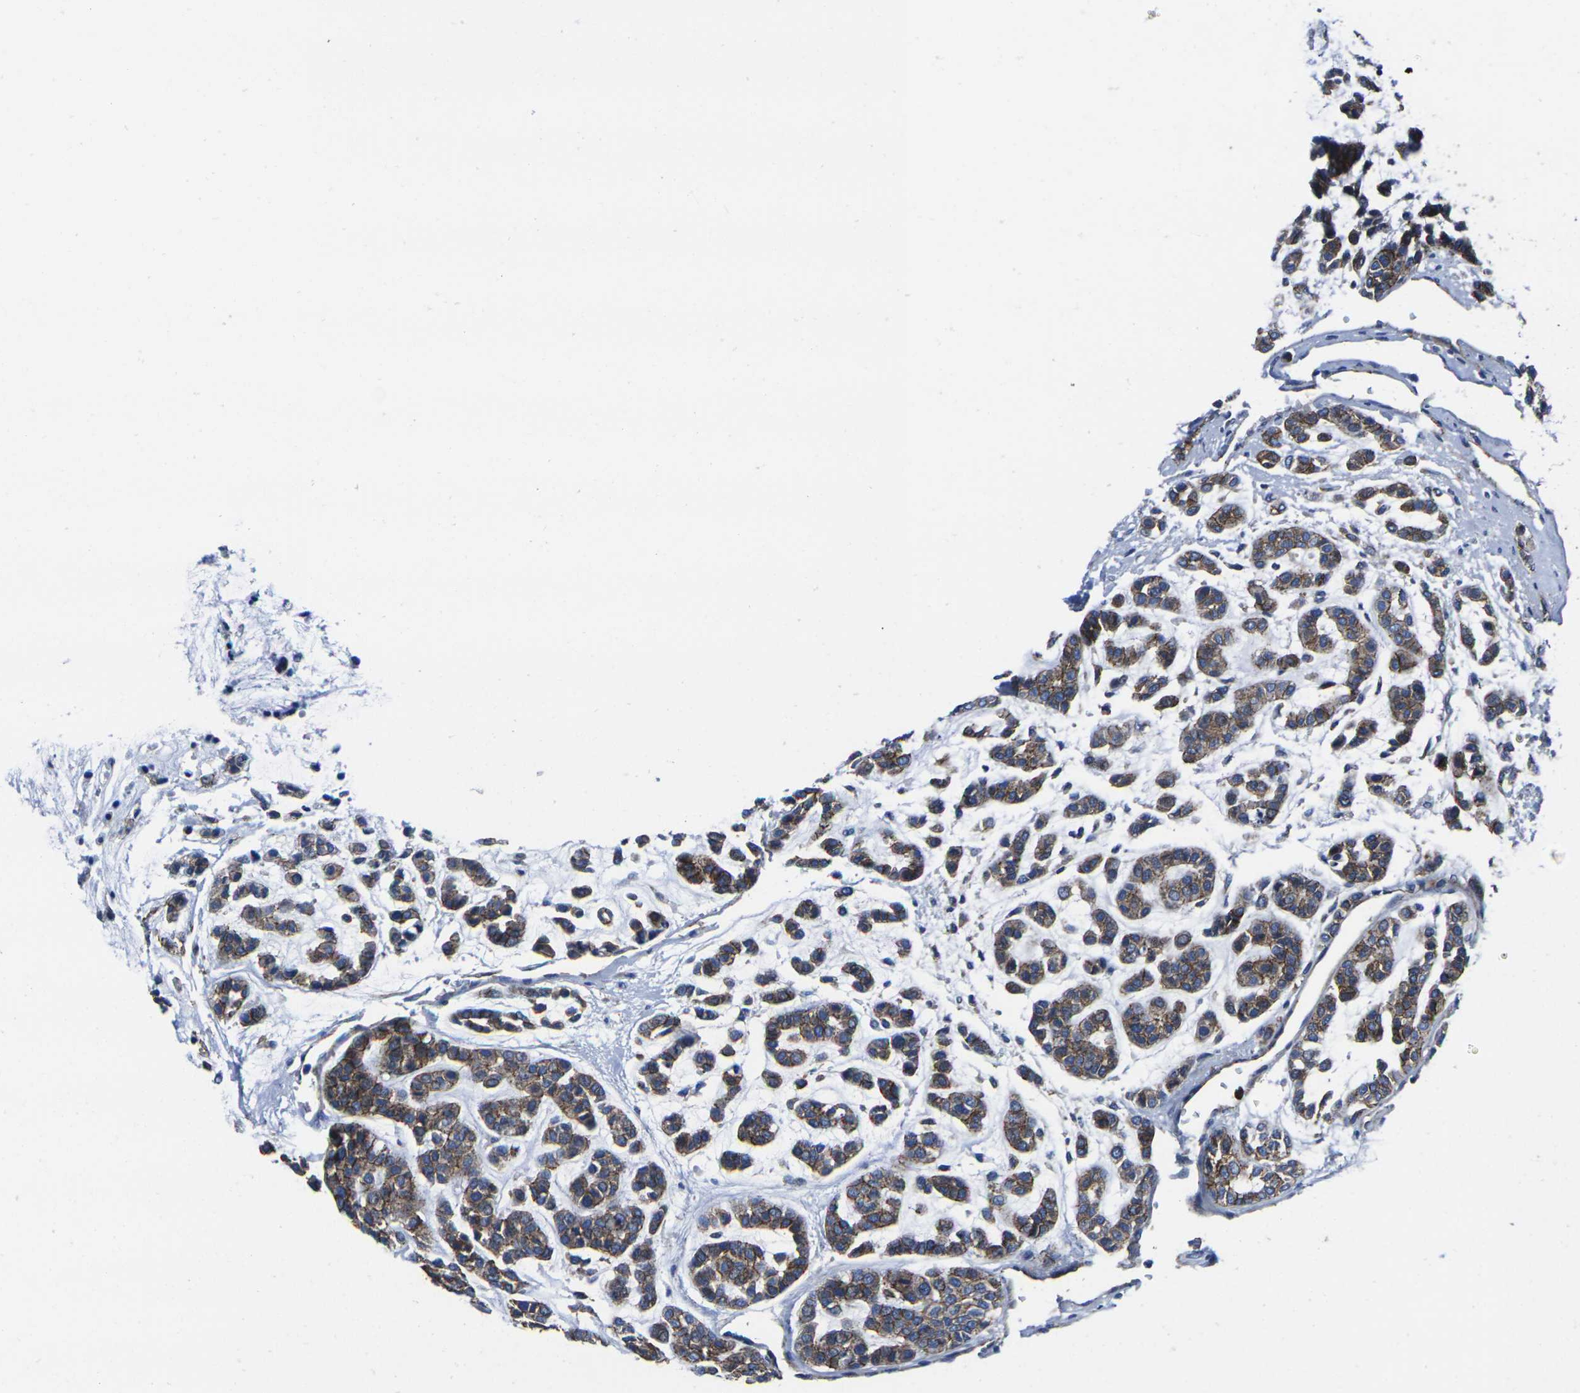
{"staining": {"intensity": "moderate", "quantity": ">75%", "location": "cytoplasmic/membranous"}, "tissue": "head and neck cancer", "cell_type": "Tumor cells", "image_type": "cancer", "snomed": [{"axis": "morphology", "description": "Adenocarcinoma, NOS"}, {"axis": "morphology", "description": "Adenoma, NOS"}, {"axis": "topography", "description": "Head-Neck"}], "caption": "This micrograph exhibits immunohistochemistry staining of human head and neck cancer (adenoma), with medium moderate cytoplasmic/membranous expression in approximately >75% of tumor cells.", "gene": "NUMB", "patient": {"sex": "female", "age": 55}}